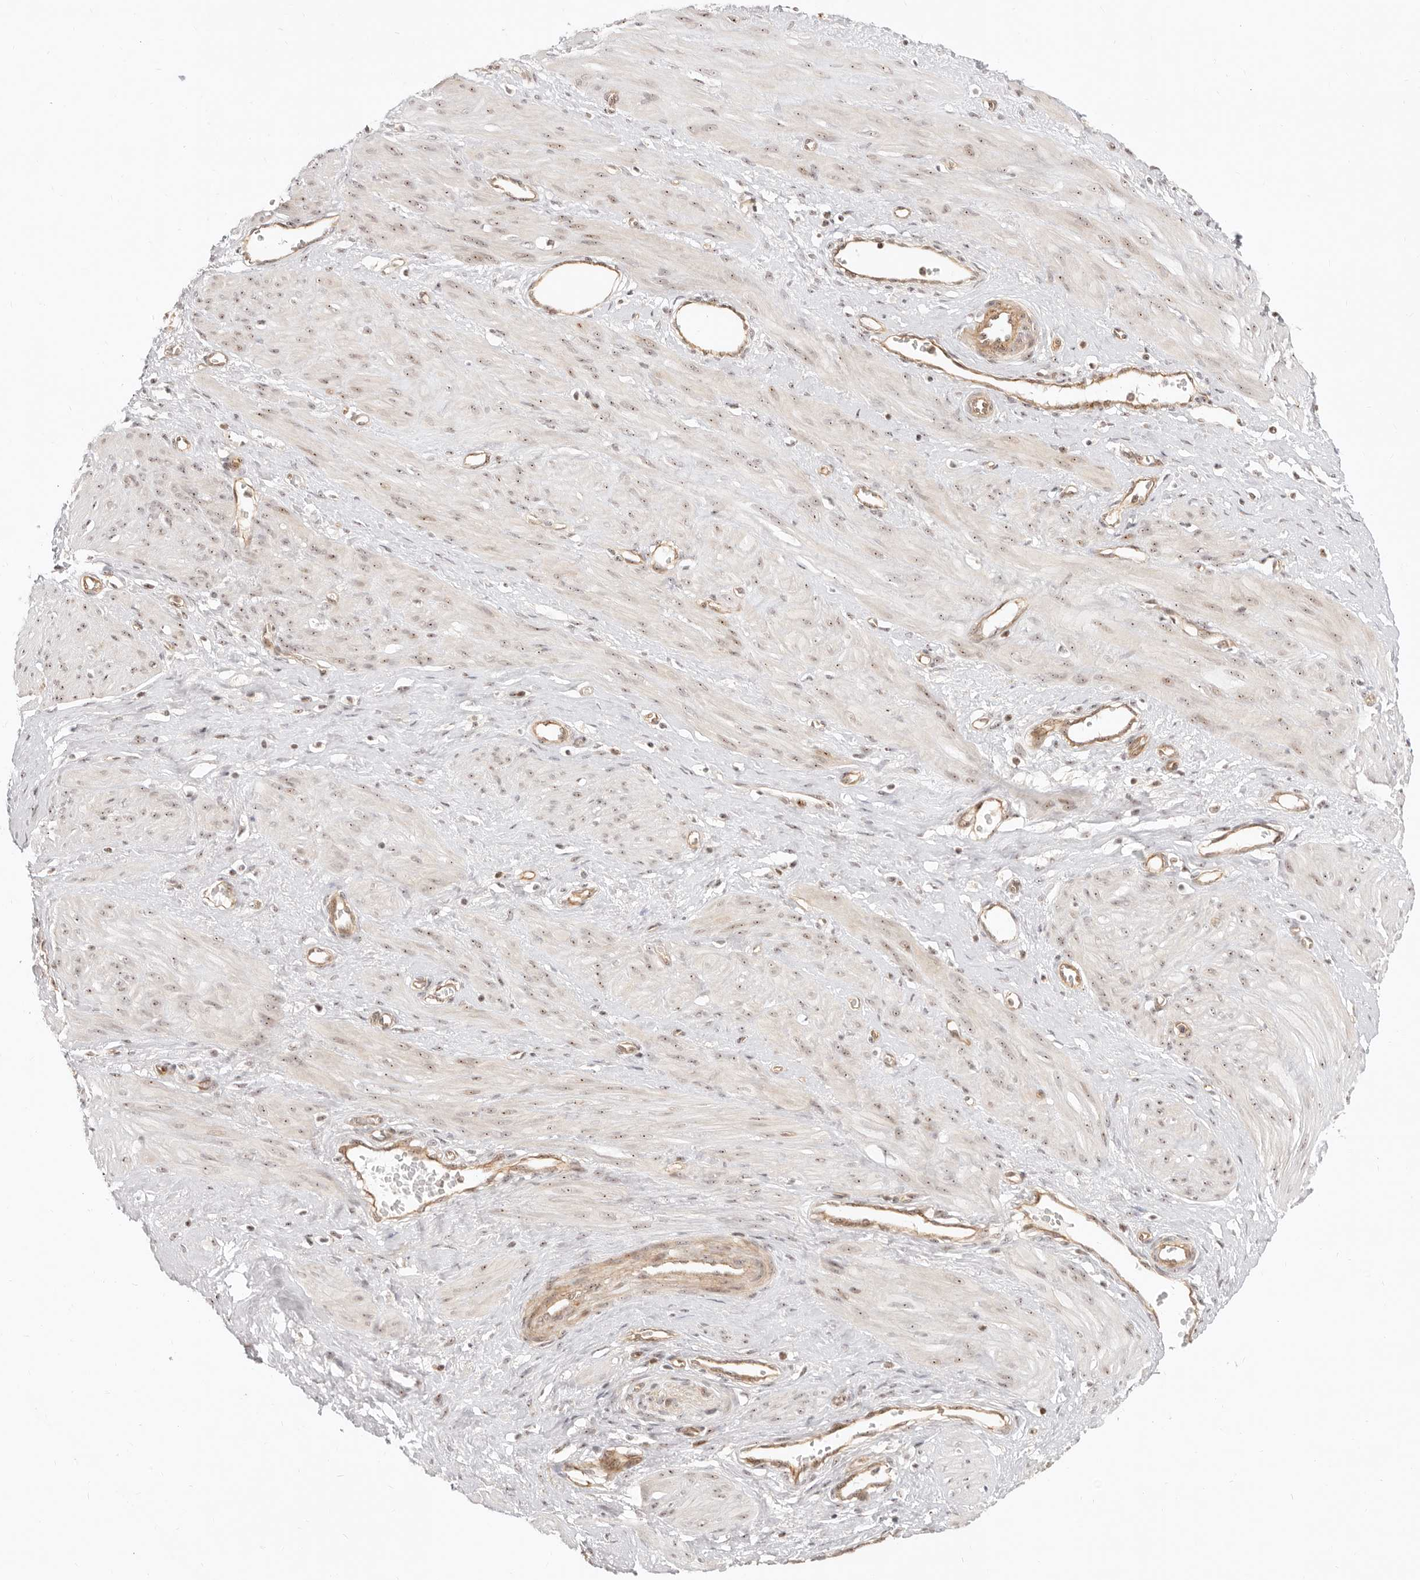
{"staining": {"intensity": "weak", "quantity": ">75%", "location": "nuclear"}, "tissue": "smooth muscle", "cell_type": "Smooth muscle cells", "image_type": "normal", "snomed": [{"axis": "morphology", "description": "Normal tissue, NOS"}, {"axis": "topography", "description": "Endometrium"}], "caption": "Smooth muscle stained for a protein displays weak nuclear positivity in smooth muscle cells. (Brightfield microscopy of DAB IHC at high magnification).", "gene": "BAP1", "patient": {"sex": "female", "age": 33}}